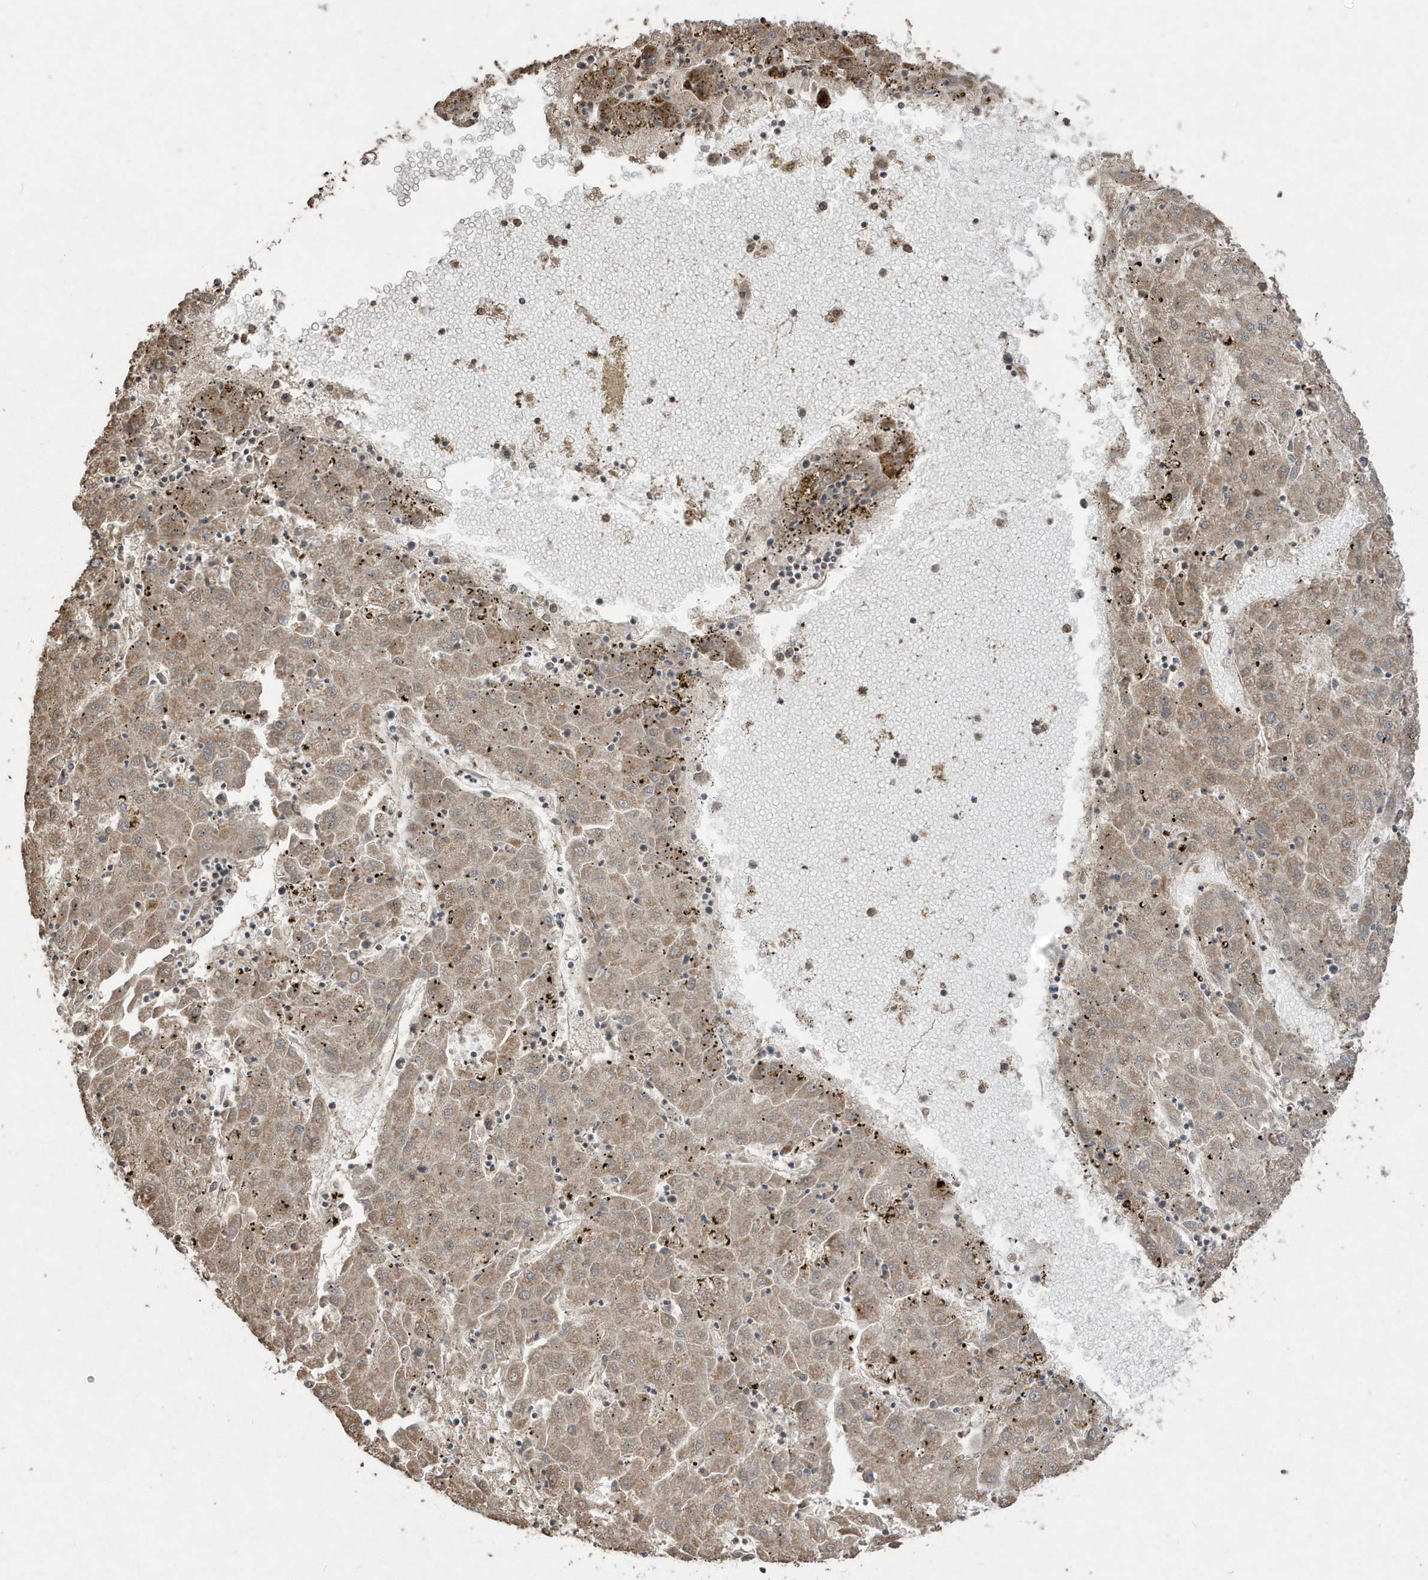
{"staining": {"intensity": "weak", "quantity": ">75%", "location": "cytoplasmic/membranous"}, "tissue": "liver cancer", "cell_type": "Tumor cells", "image_type": "cancer", "snomed": [{"axis": "morphology", "description": "Carcinoma, Hepatocellular, NOS"}, {"axis": "topography", "description": "Liver"}], "caption": "Immunohistochemistry staining of liver cancer, which exhibits low levels of weak cytoplasmic/membranous staining in approximately >75% of tumor cells indicating weak cytoplasmic/membranous protein staining. The staining was performed using DAB (brown) for protein detection and nuclei were counterstained in hematoxylin (blue).", "gene": "PAXBP1", "patient": {"sex": "male", "age": 72}}